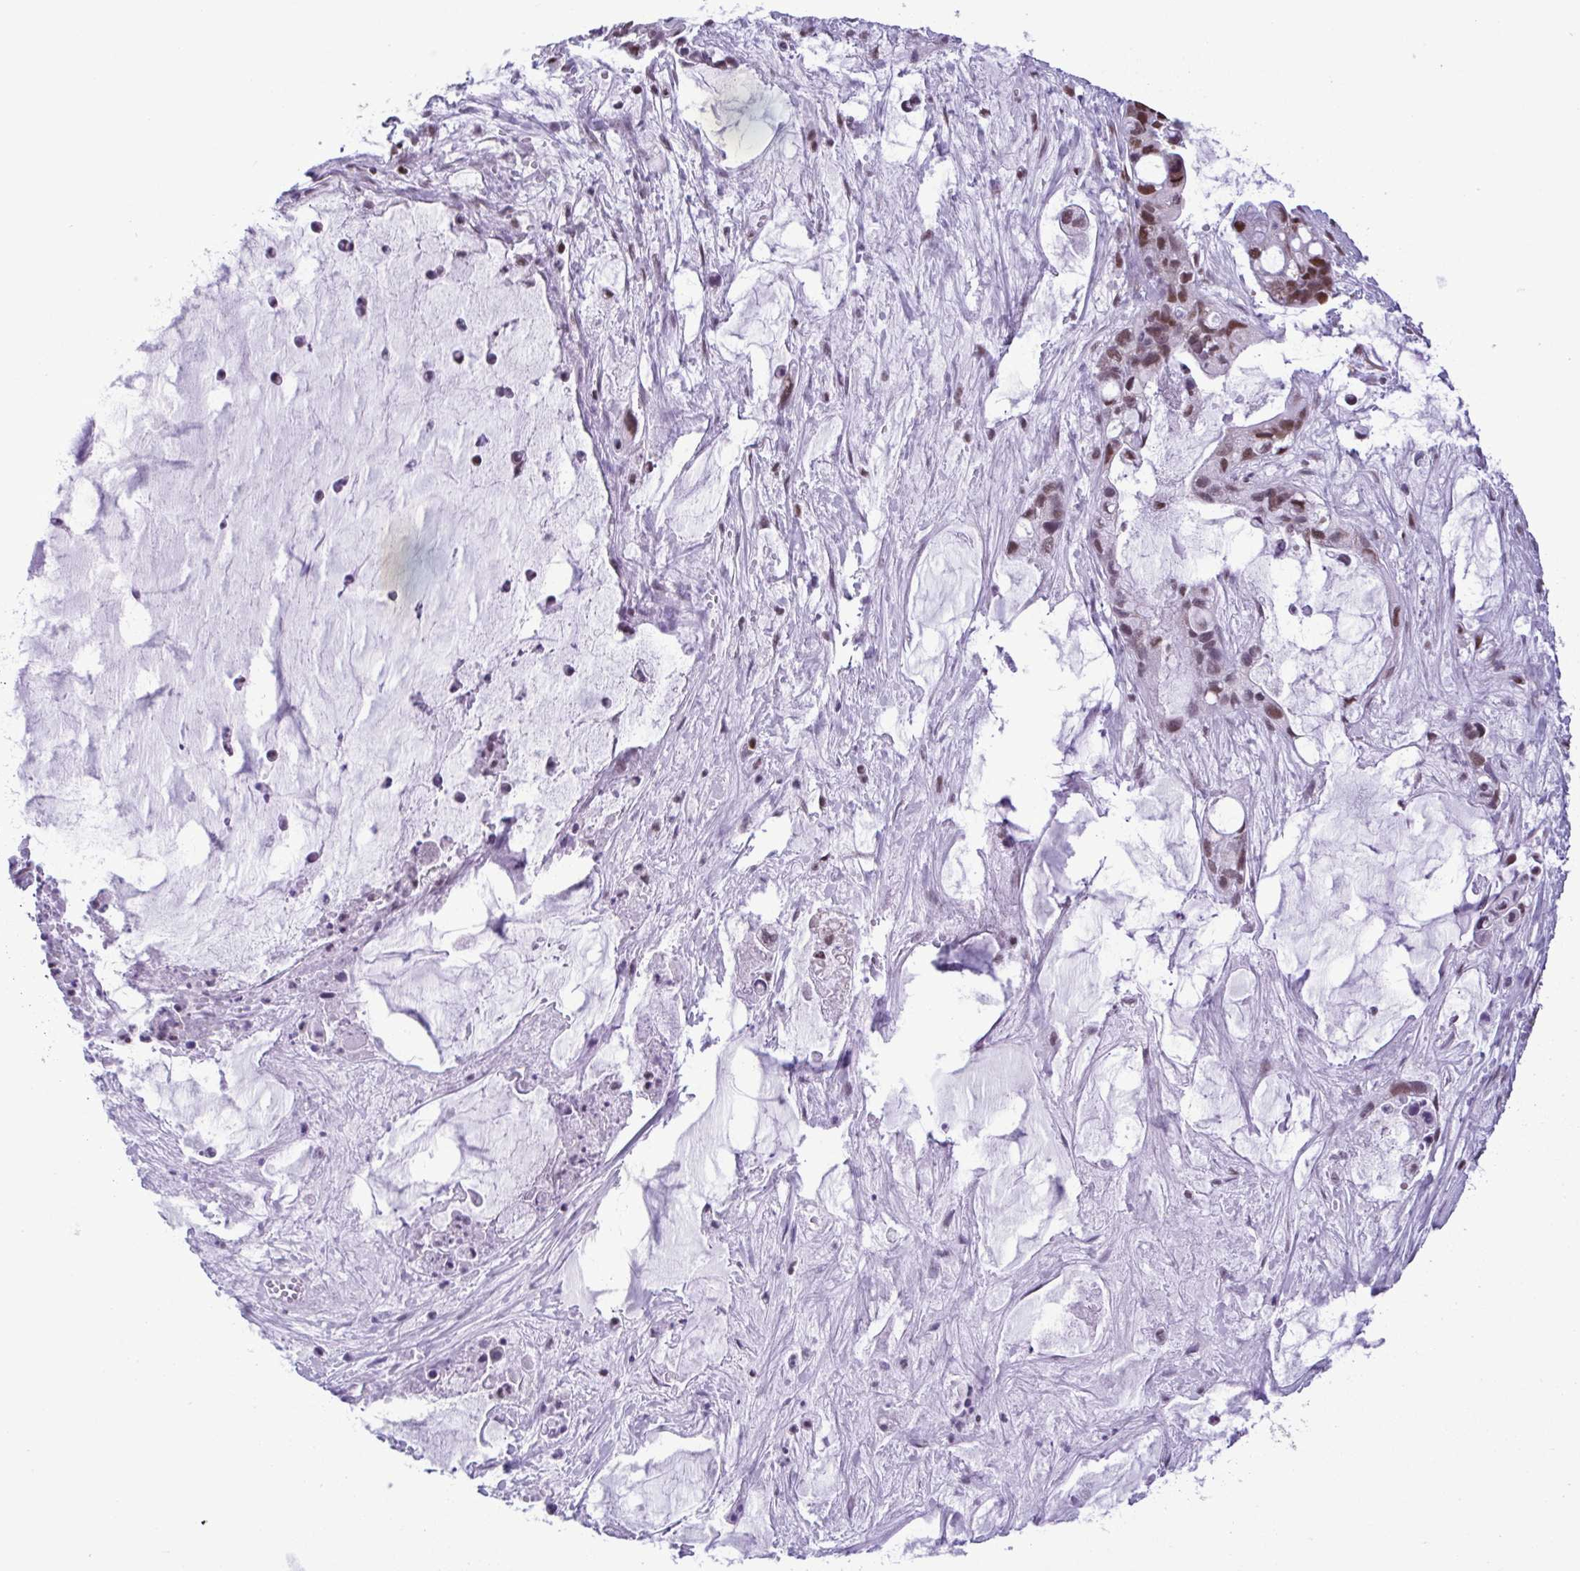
{"staining": {"intensity": "moderate", "quantity": ">75%", "location": "nuclear"}, "tissue": "ovarian cancer", "cell_type": "Tumor cells", "image_type": "cancer", "snomed": [{"axis": "morphology", "description": "Cystadenocarcinoma, mucinous, NOS"}, {"axis": "topography", "description": "Ovary"}], "caption": "This image shows ovarian cancer (mucinous cystadenocarcinoma) stained with immunohistochemistry (IHC) to label a protein in brown. The nuclear of tumor cells show moderate positivity for the protein. Nuclei are counter-stained blue.", "gene": "TIMM21", "patient": {"sex": "female", "age": 63}}